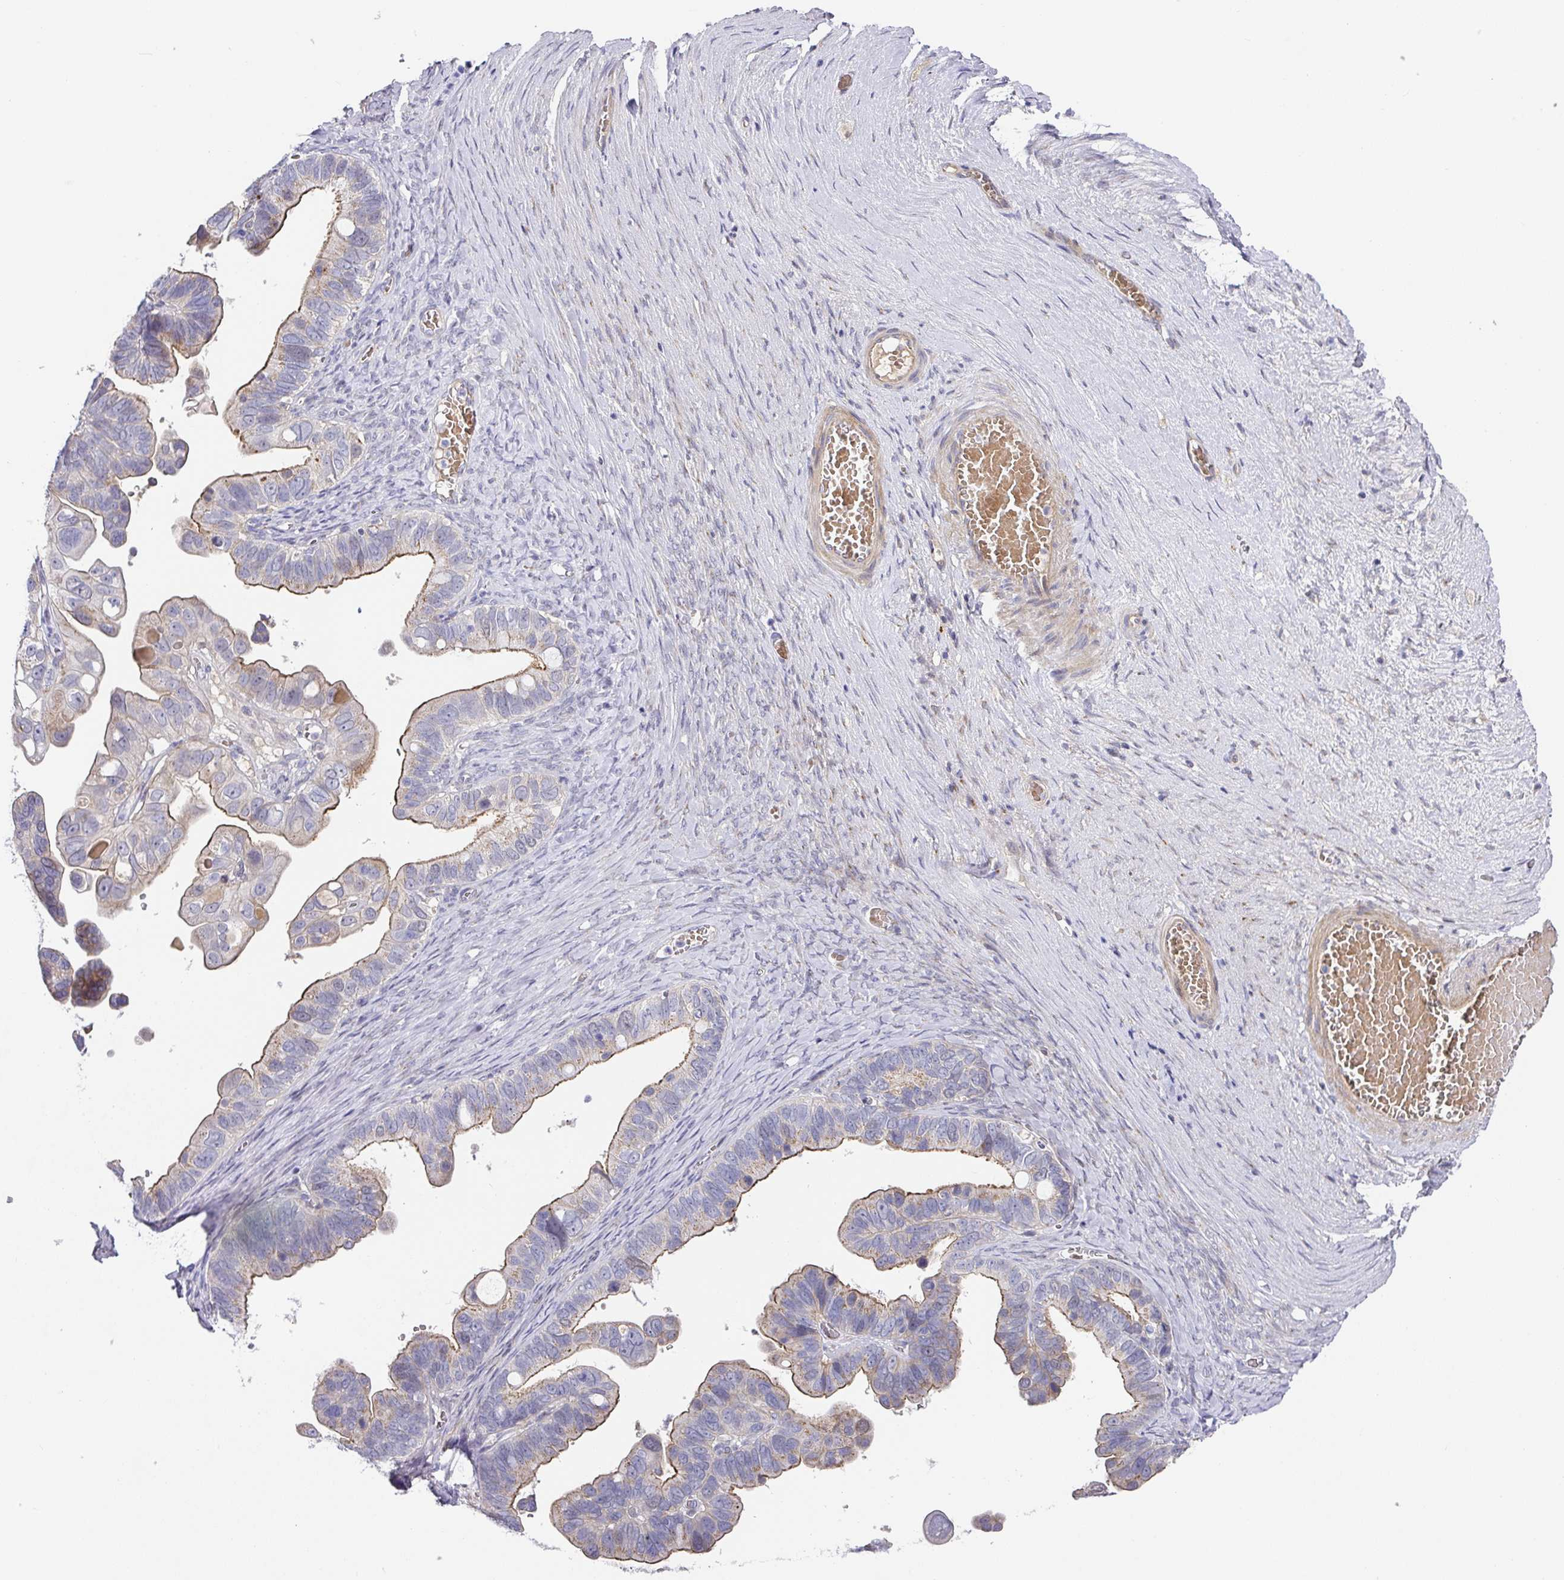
{"staining": {"intensity": "moderate", "quantity": "25%-75%", "location": "cytoplasmic/membranous"}, "tissue": "ovarian cancer", "cell_type": "Tumor cells", "image_type": "cancer", "snomed": [{"axis": "morphology", "description": "Cystadenocarcinoma, serous, NOS"}, {"axis": "topography", "description": "Ovary"}], "caption": "A high-resolution micrograph shows IHC staining of ovarian cancer, which demonstrates moderate cytoplasmic/membranous positivity in approximately 25%-75% of tumor cells.", "gene": "TARM1", "patient": {"sex": "female", "age": 56}}